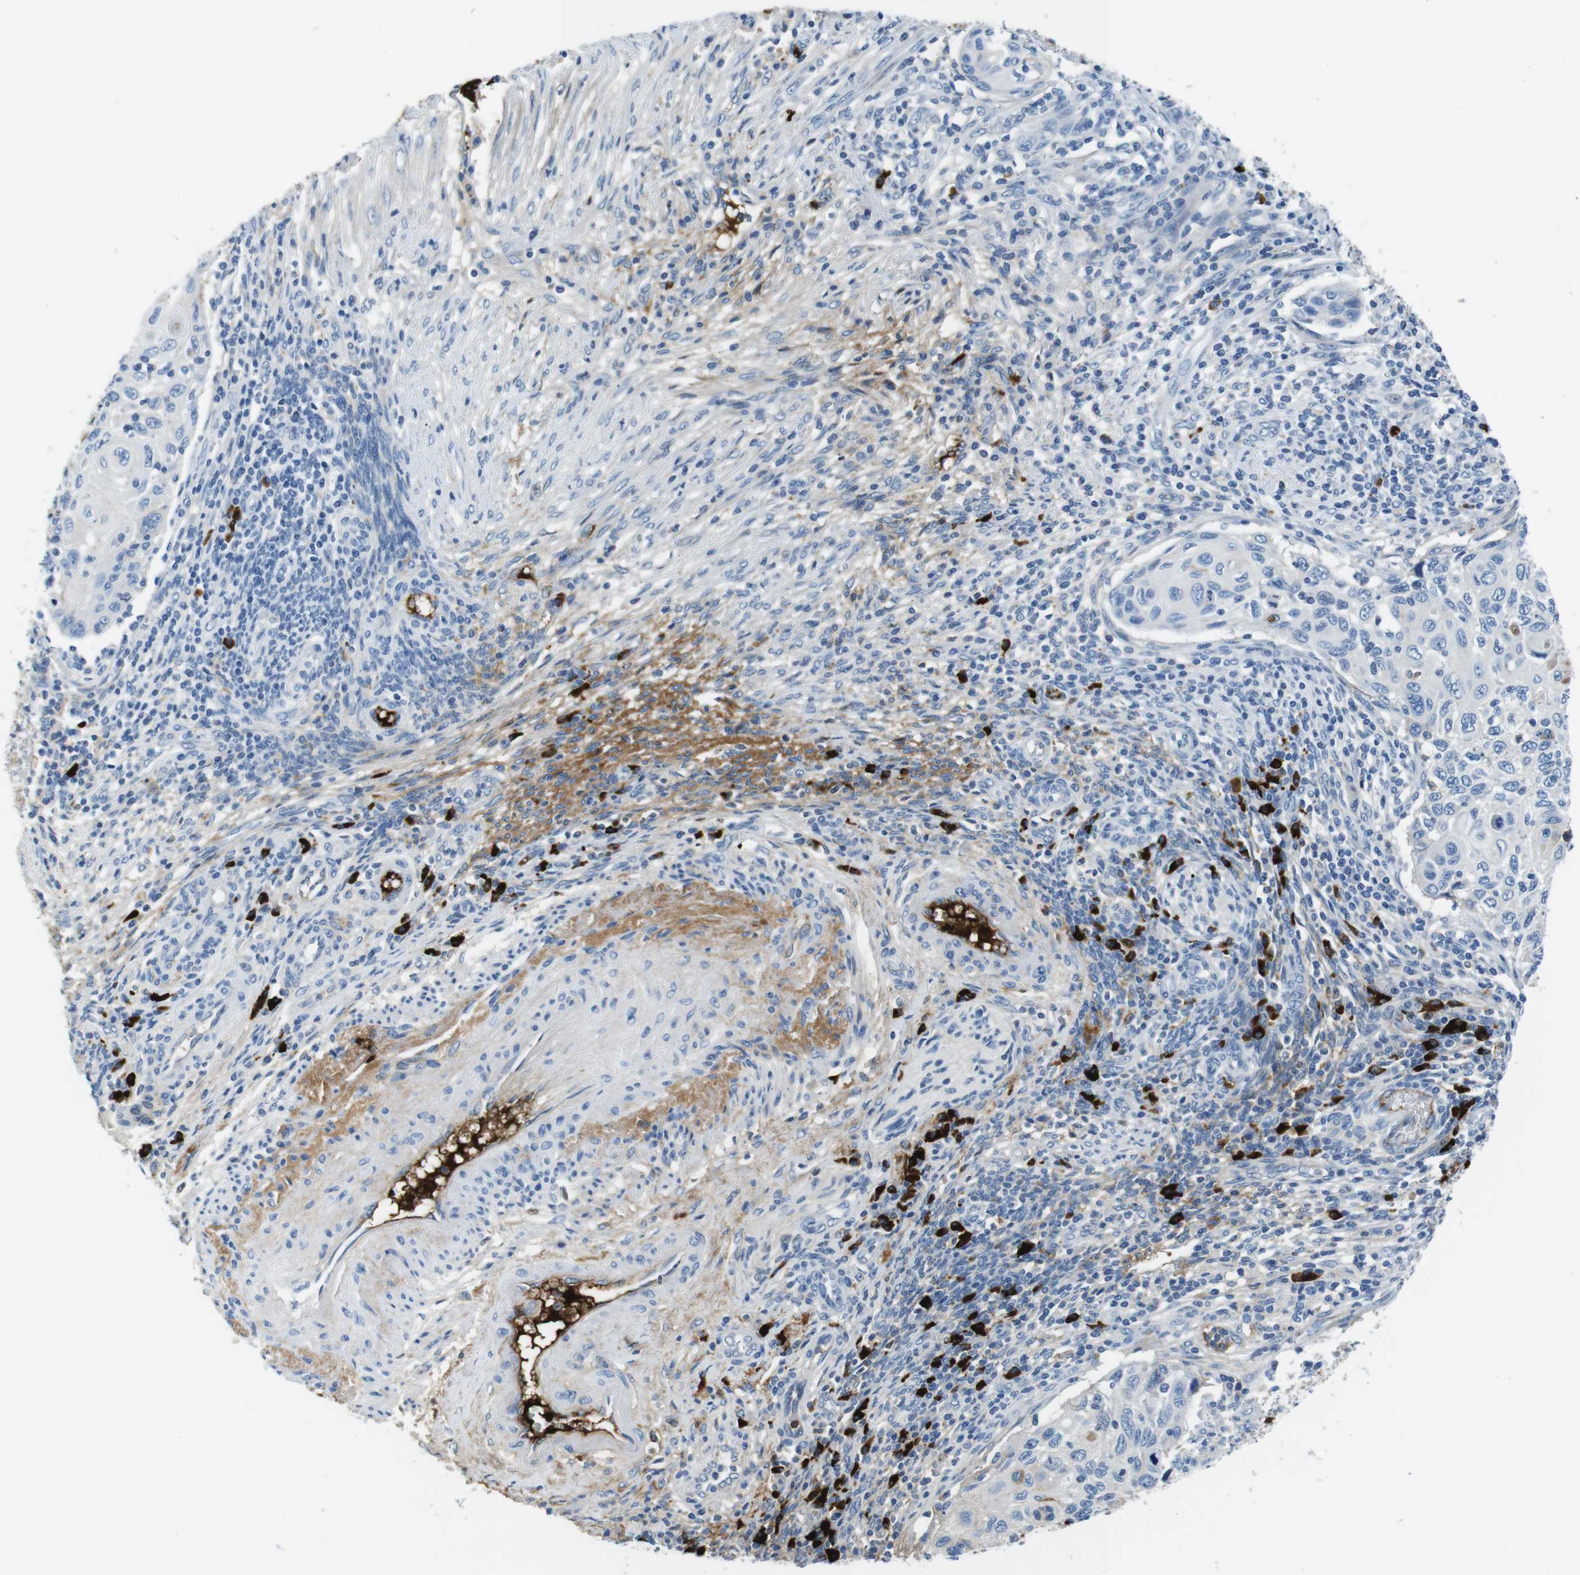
{"staining": {"intensity": "negative", "quantity": "none", "location": "none"}, "tissue": "cervical cancer", "cell_type": "Tumor cells", "image_type": "cancer", "snomed": [{"axis": "morphology", "description": "Squamous cell carcinoma, NOS"}, {"axis": "topography", "description": "Cervix"}], "caption": "The micrograph displays no staining of tumor cells in cervical squamous cell carcinoma. The staining is performed using DAB brown chromogen with nuclei counter-stained in using hematoxylin.", "gene": "IGKC", "patient": {"sex": "female", "age": 70}}